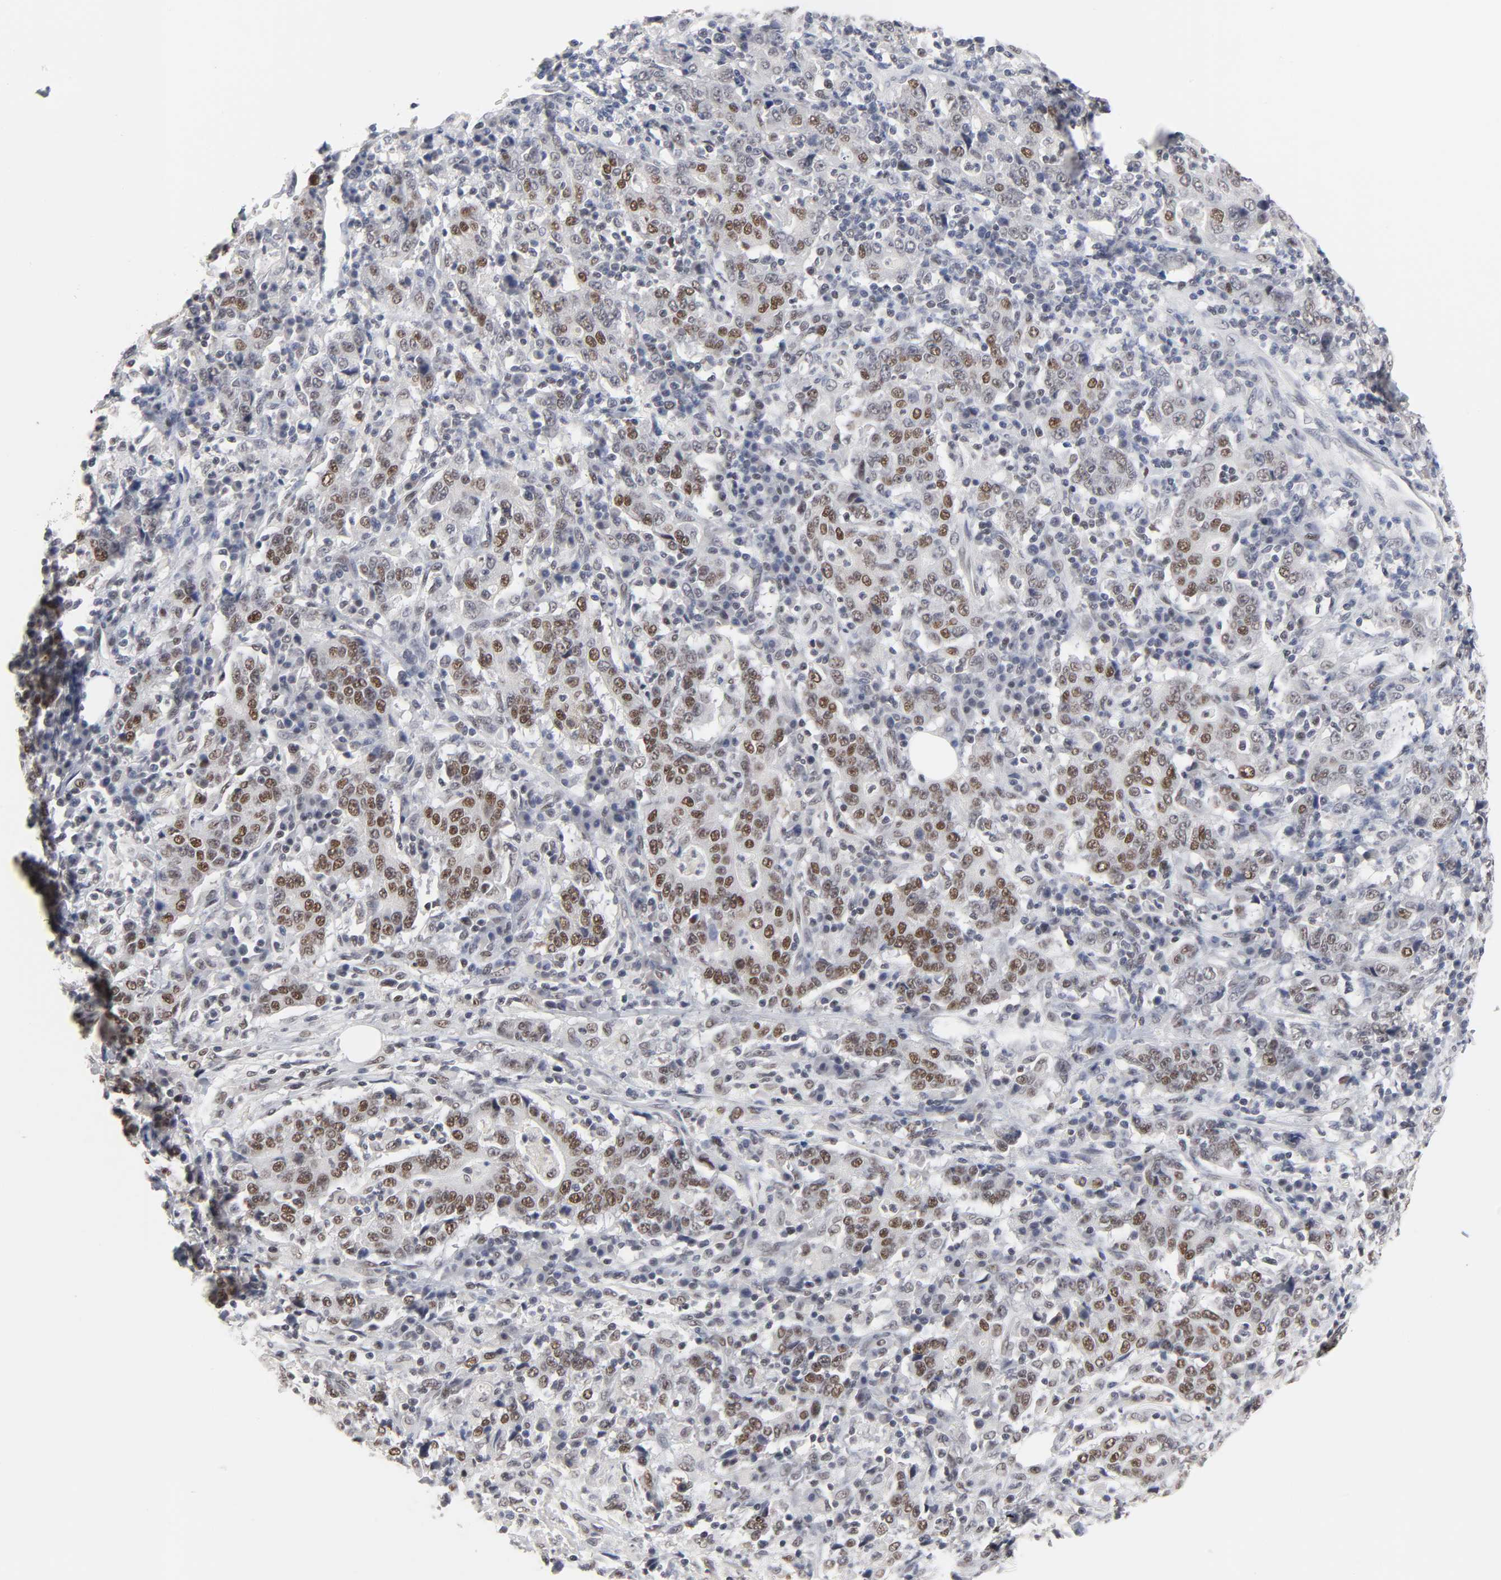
{"staining": {"intensity": "moderate", "quantity": "25%-75%", "location": "nuclear"}, "tissue": "stomach cancer", "cell_type": "Tumor cells", "image_type": "cancer", "snomed": [{"axis": "morphology", "description": "Normal tissue, NOS"}, {"axis": "morphology", "description": "Adenocarcinoma, NOS"}, {"axis": "topography", "description": "Stomach, upper"}, {"axis": "topography", "description": "Stomach"}], "caption": "Immunohistochemistry (IHC) (DAB (3,3'-diaminobenzidine)) staining of stomach cancer reveals moderate nuclear protein expression in about 25%-75% of tumor cells.", "gene": "TRIM33", "patient": {"sex": "male", "age": 59}}